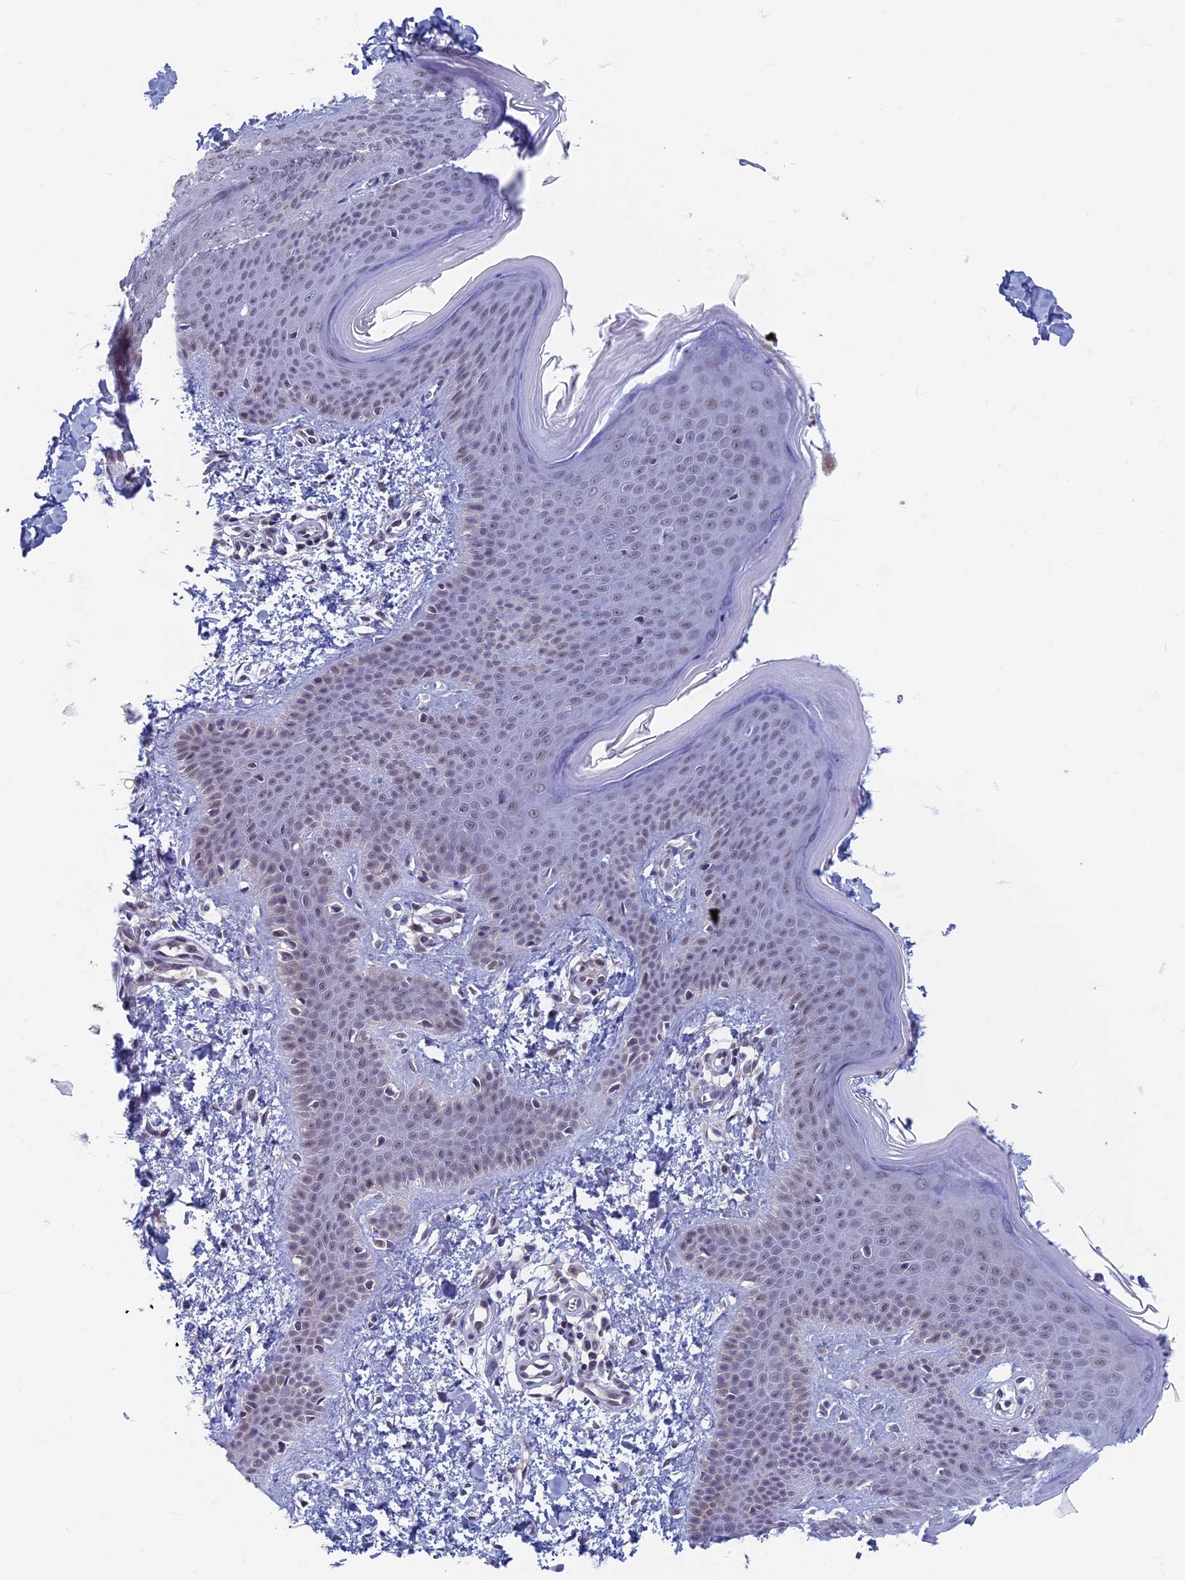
{"staining": {"intensity": "negative", "quantity": "none", "location": "none"}, "tissue": "skin", "cell_type": "Fibroblasts", "image_type": "normal", "snomed": [{"axis": "morphology", "description": "Normal tissue, NOS"}, {"axis": "topography", "description": "Skin"}], "caption": "Immunohistochemistry (IHC) of unremarkable human skin shows no staining in fibroblasts. (Stains: DAB (3,3'-diaminobenzidine) immunohistochemistry (IHC) with hematoxylin counter stain, Microscopy: brightfield microscopy at high magnification).", "gene": "ASH2L", "patient": {"sex": "male", "age": 36}}